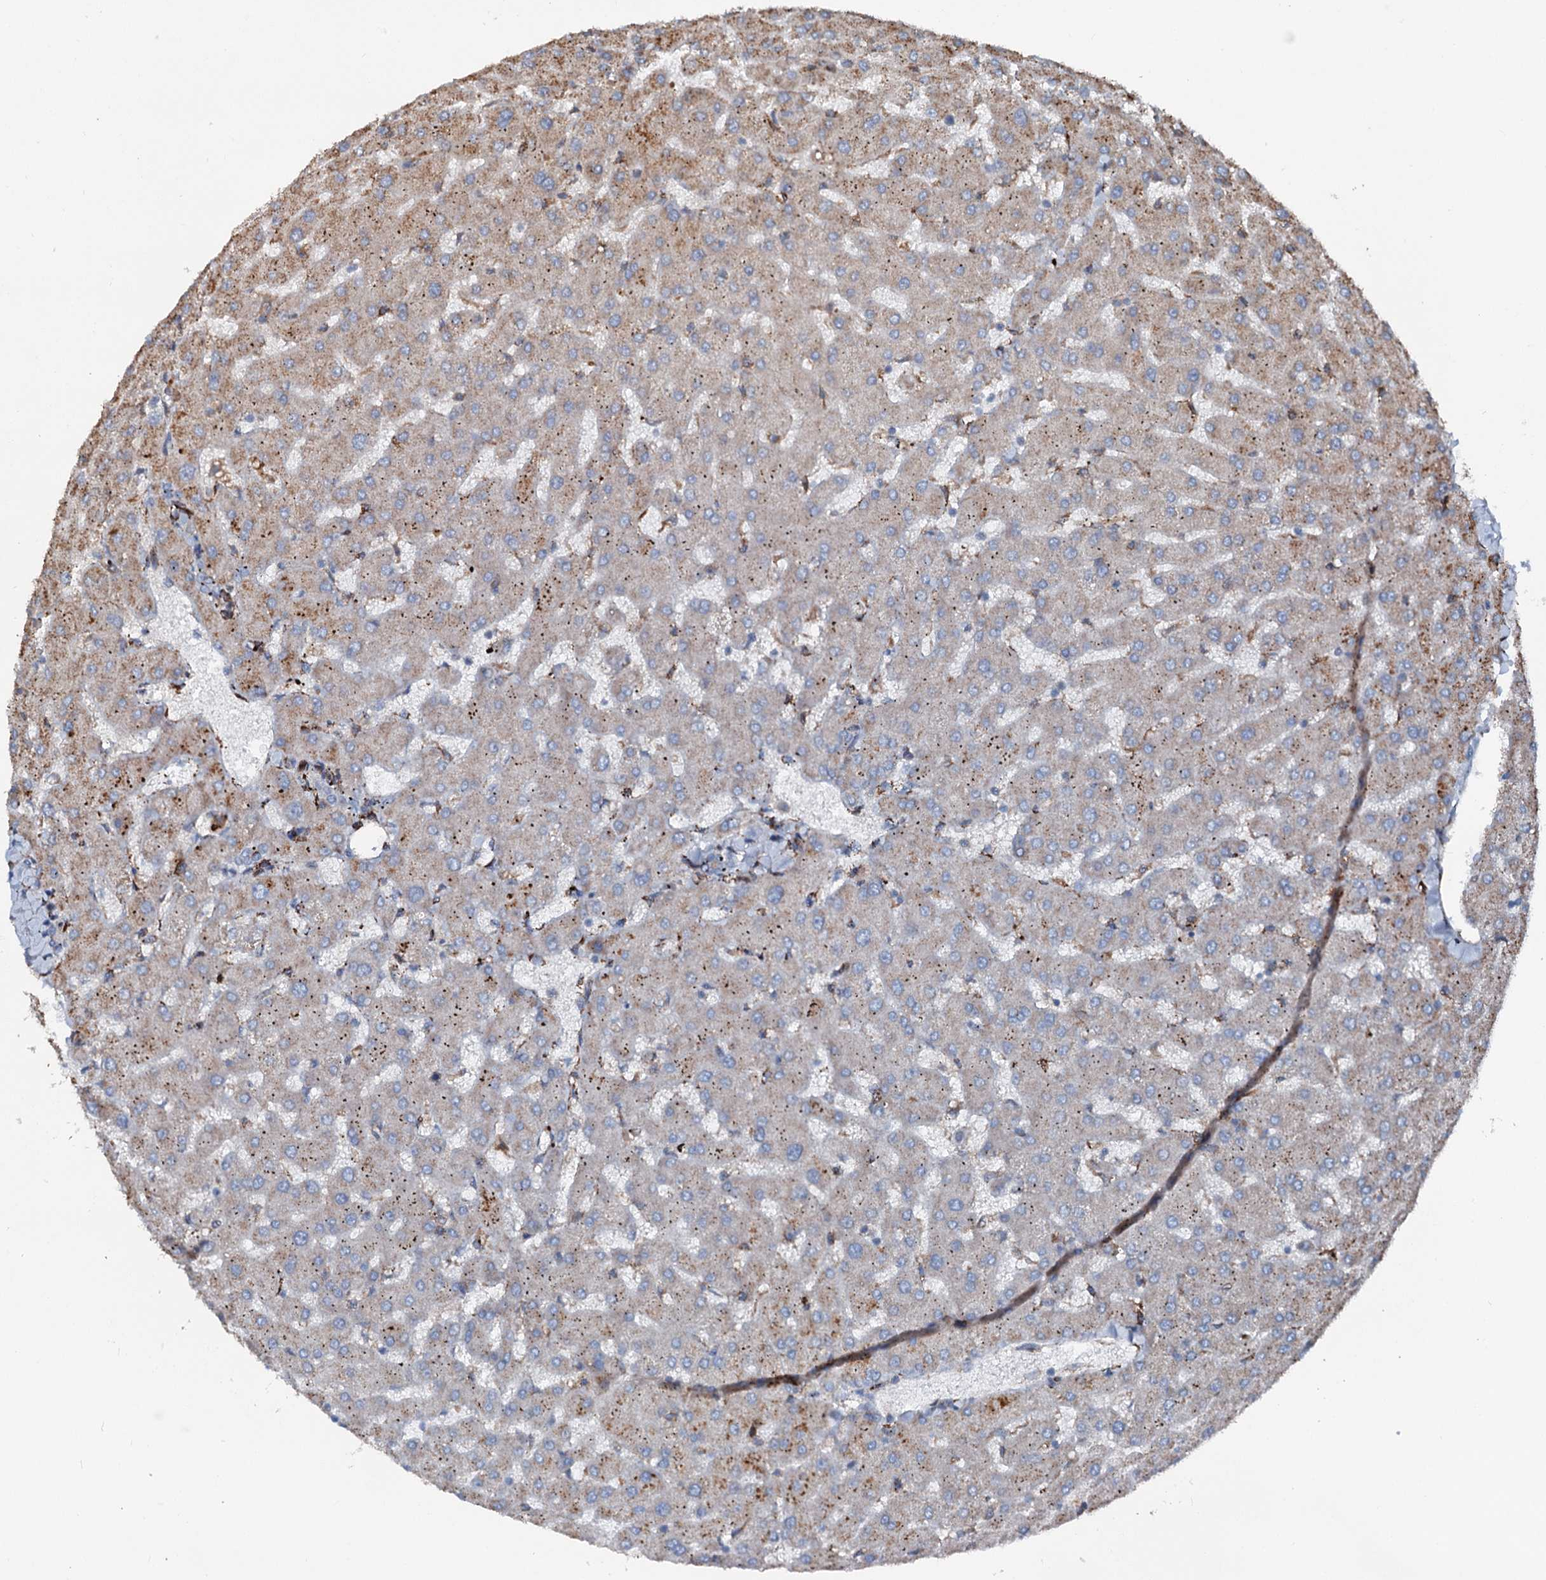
{"staining": {"intensity": "negative", "quantity": "none", "location": "none"}, "tissue": "liver", "cell_type": "Cholangiocytes", "image_type": "normal", "snomed": [{"axis": "morphology", "description": "Normal tissue, NOS"}, {"axis": "topography", "description": "Liver"}], "caption": "Protein analysis of benign liver displays no significant staining in cholangiocytes. (DAB IHC visualized using brightfield microscopy, high magnification).", "gene": "DDIAS", "patient": {"sex": "female", "age": 63}}